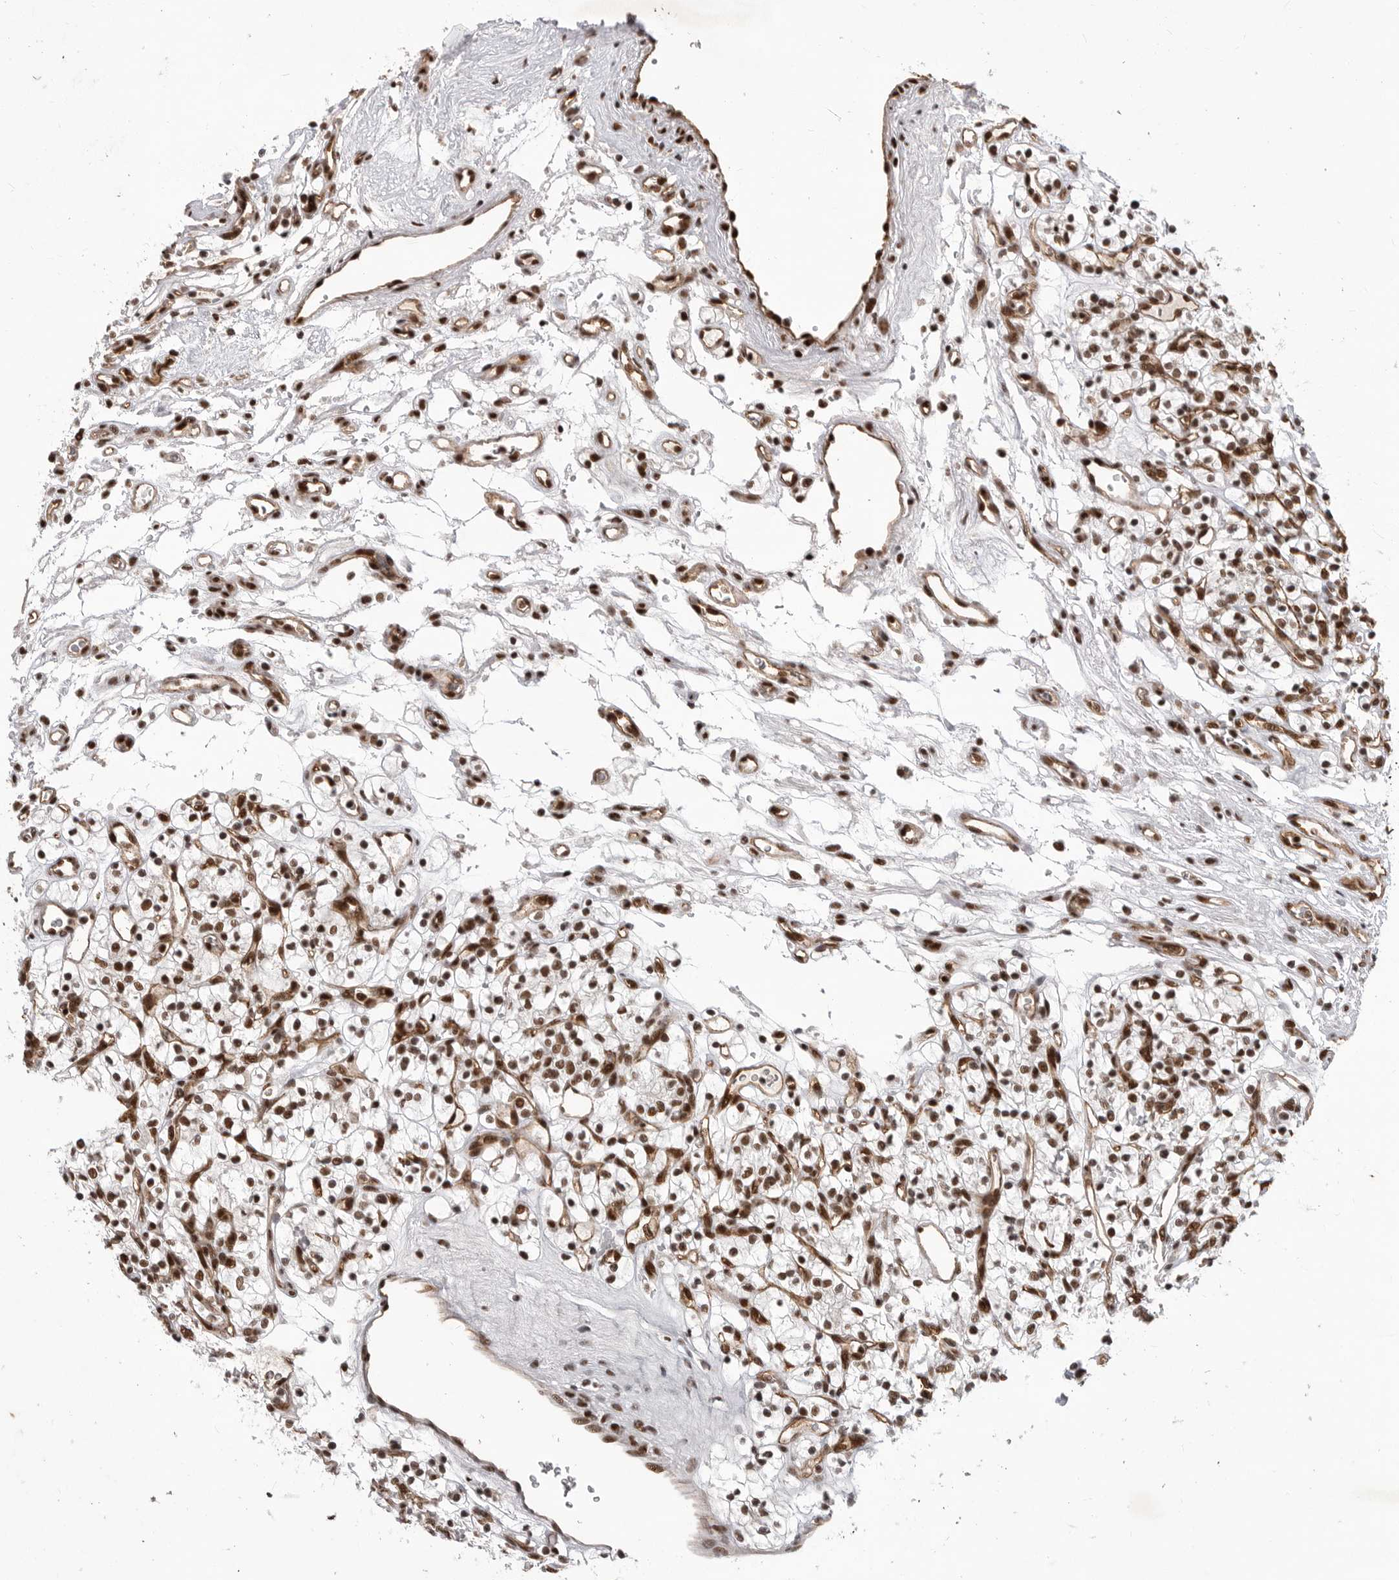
{"staining": {"intensity": "moderate", "quantity": ">75%", "location": "nuclear"}, "tissue": "renal cancer", "cell_type": "Tumor cells", "image_type": "cancer", "snomed": [{"axis": "morphology", "description": "Adenocarcinoma, NOS"}, {"axis": "topography", "description": "Kidney"}], "caption": "An IHC histopathology image of neoplastic tissue is shown. Protein staining in brown labels moderate nuclear positivity in renal cancer within tumor cells. (Brightfield microscopy of DAB IHC at high magnification).", "gene": "PPP1R8", "patient": {"sex": "female", "age": 57}}